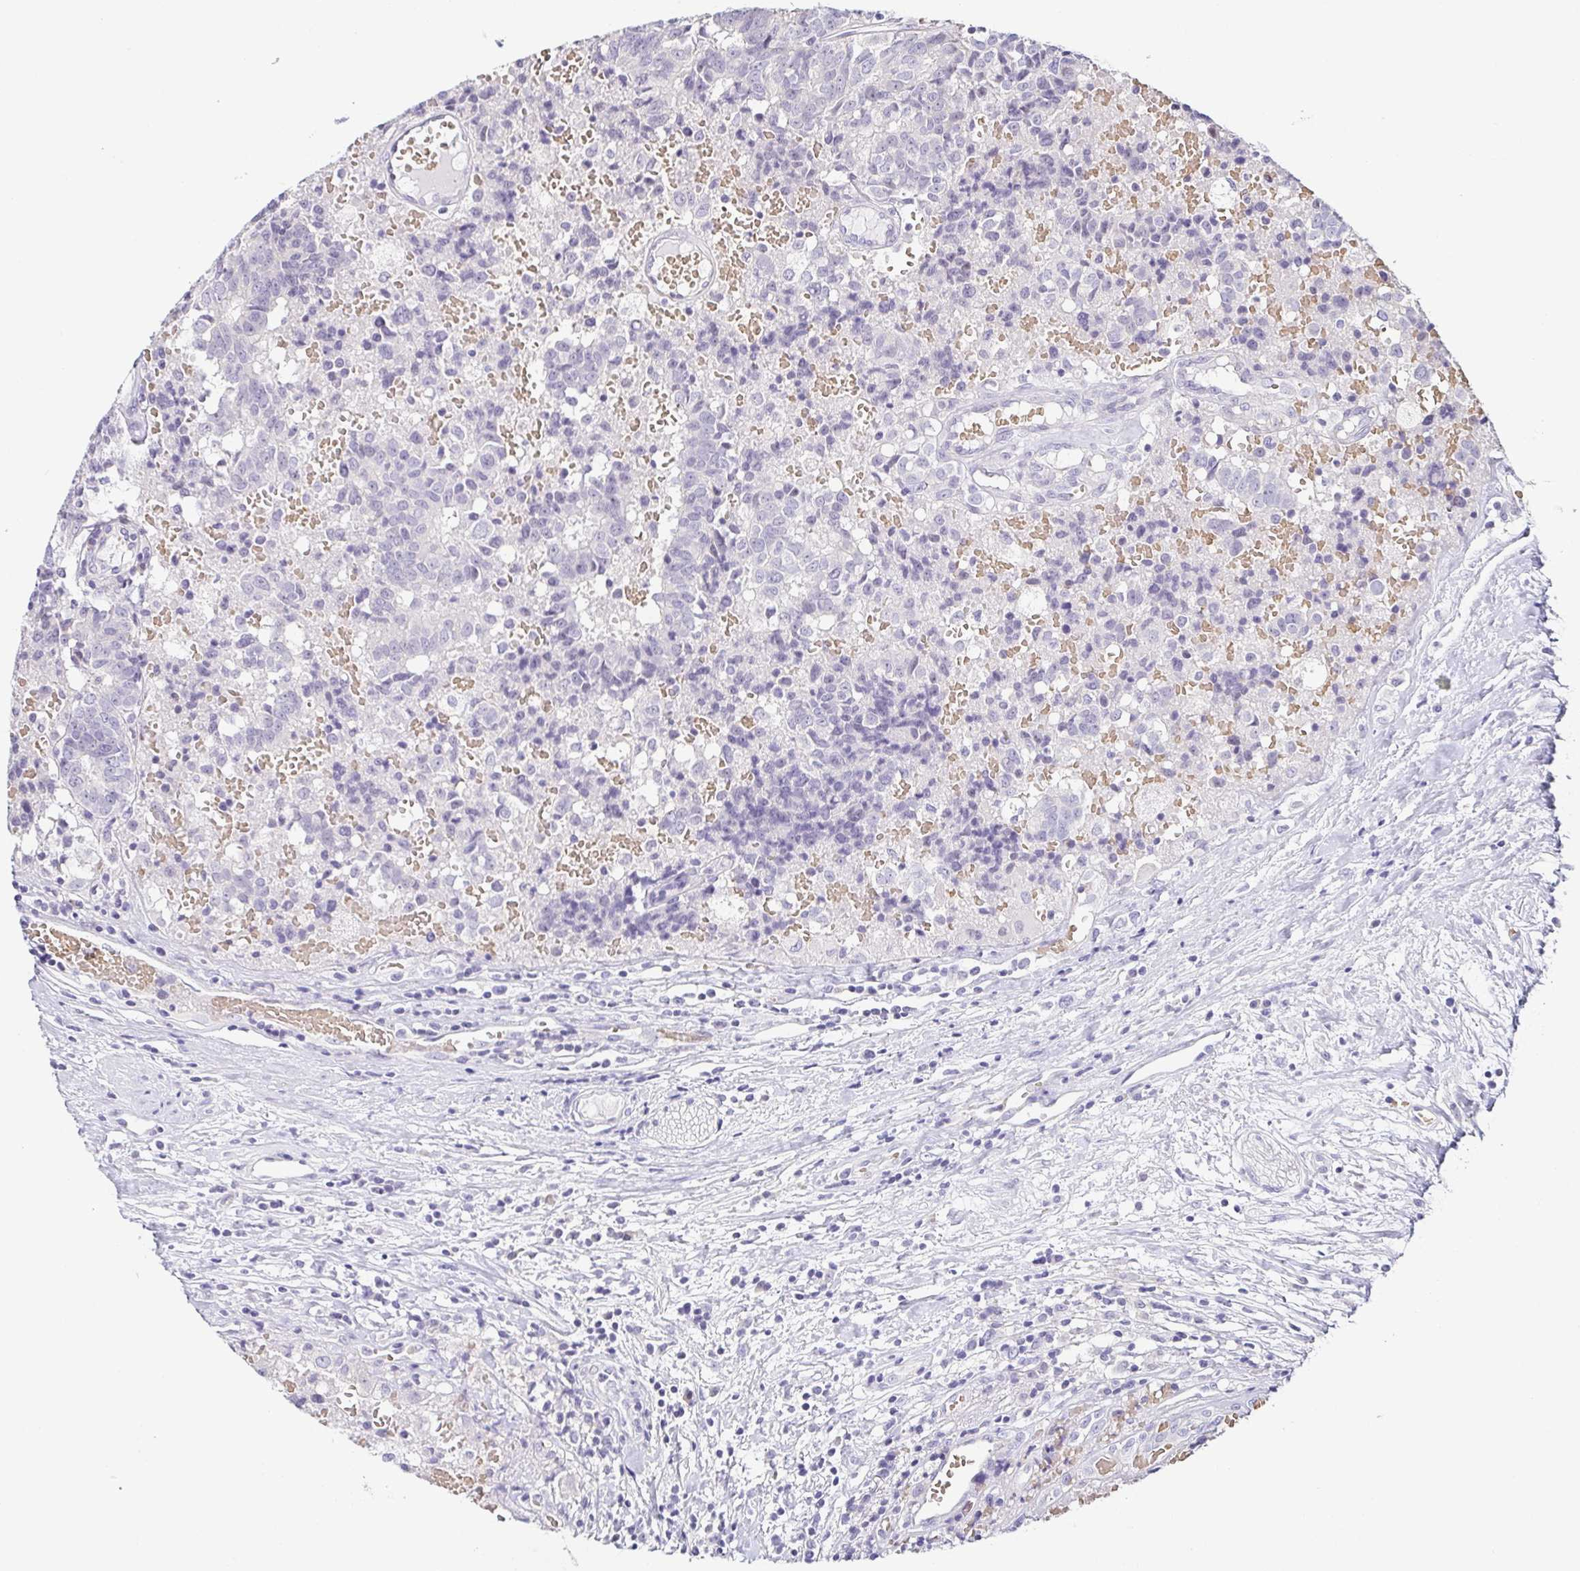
{"staining": {"intensity": "negative", "quantity": "none", "location": "none"}, "tissue": "prostate cancer", "cell_type": "Tumor cells", "image_type": "cancer", "snomed": [{"axis": "morphology", "description": "Adenocarcinoma, High grade"}, {"axis": "topography", "description": "Prostate and seminal vesicle, NOS"}], "caption": "An IHC histopathology image of prostate high-grade adenocarcinoma is shown. There is no staining in tumor cells of prostate high-grade adenocarcinoma.", "gene": "FAM162B", "patient": {"sex": "male", "age": 60}}